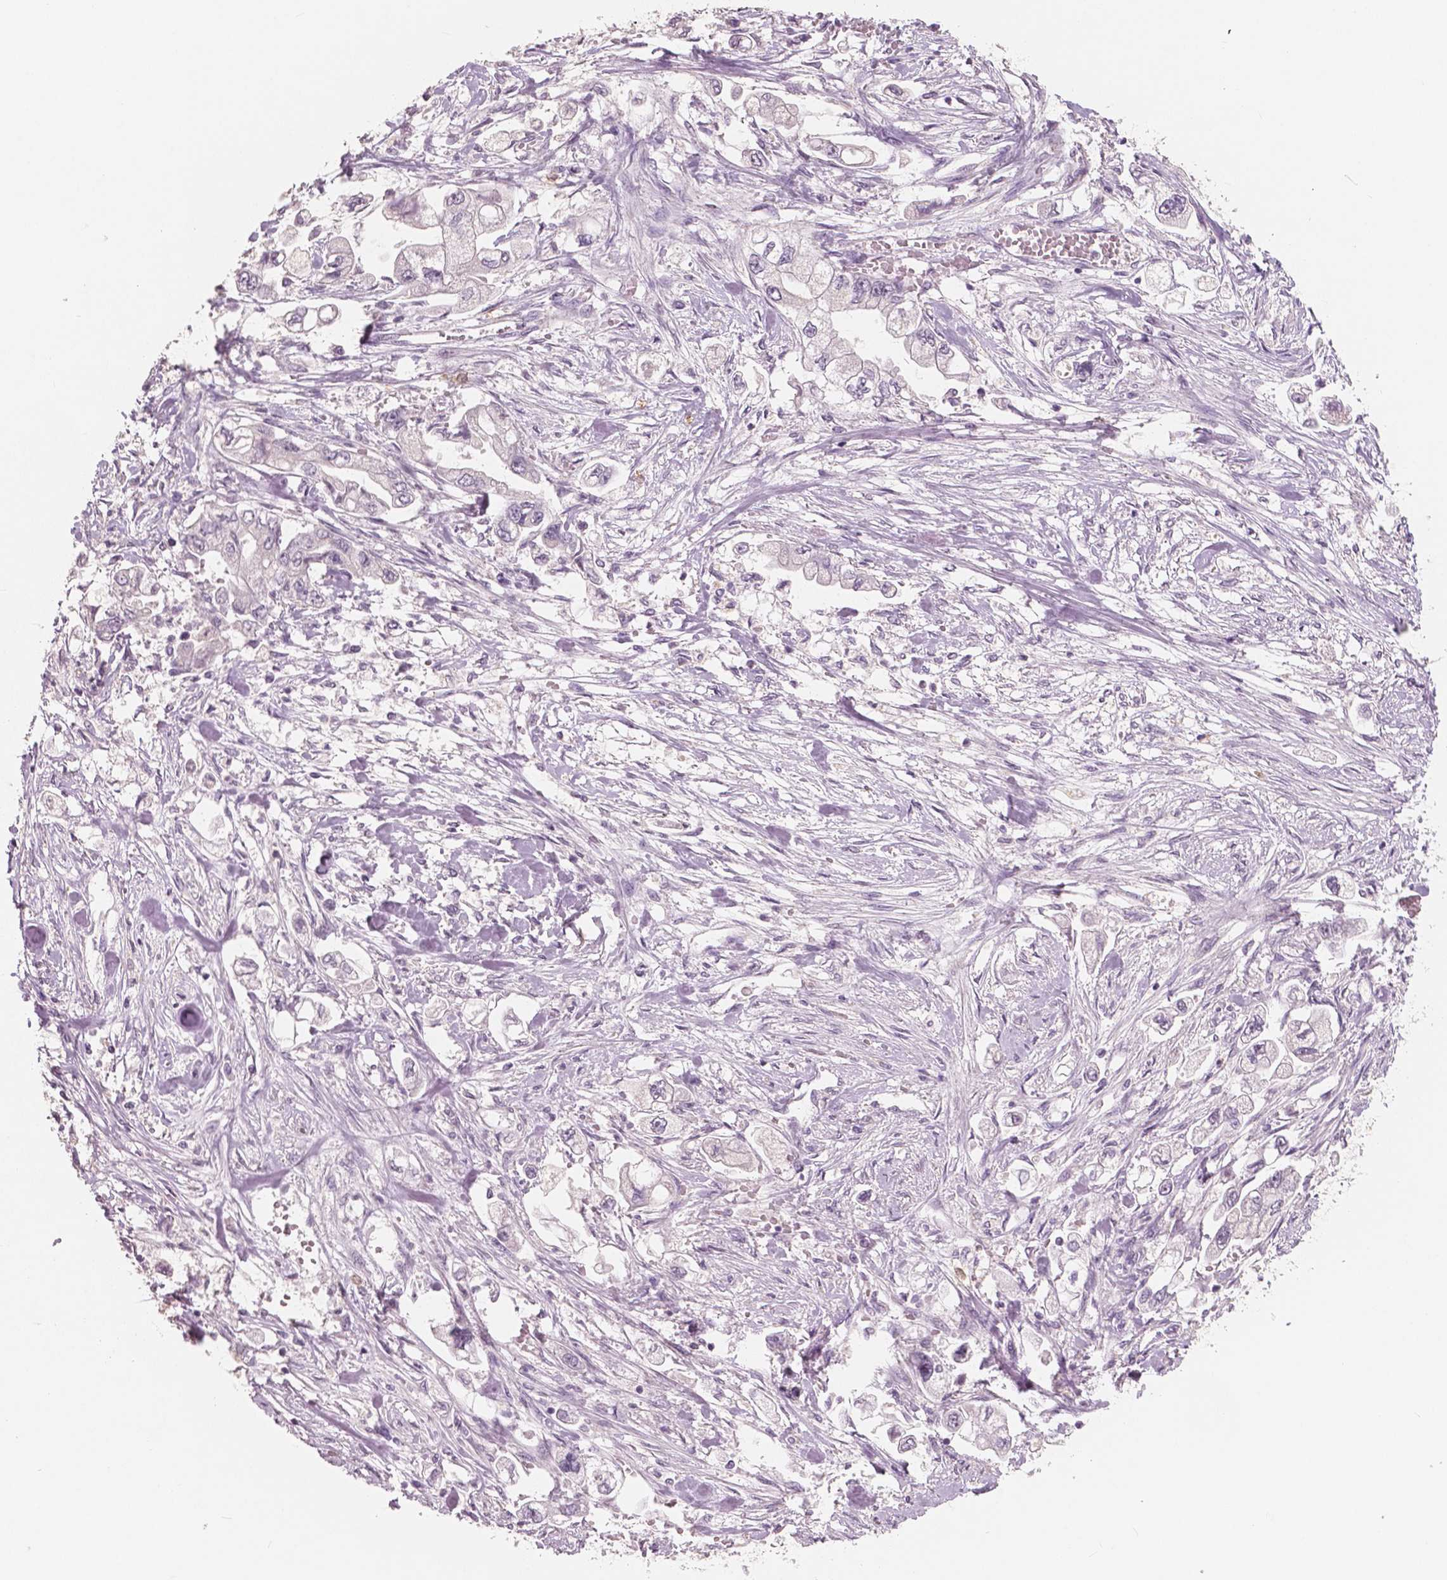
{"staining": {"intensity": "negative", "quantity": "none", "location": "none"}, "tissue": "stomach cancer", "cell_type": "Tumor cells", "image_type": "cancer", "snomed": [{"axis": "morphology", "description": "Adenocarcinoma, NOS"}, {"axis": "topography", "description": "Stomach"}], "caption": "A histopathology image of stomach cancer stained for a protein exhibits no brown staining in tumor cells.", "gene": "KIT", "patient": {"sex": "male", "age": 62}}